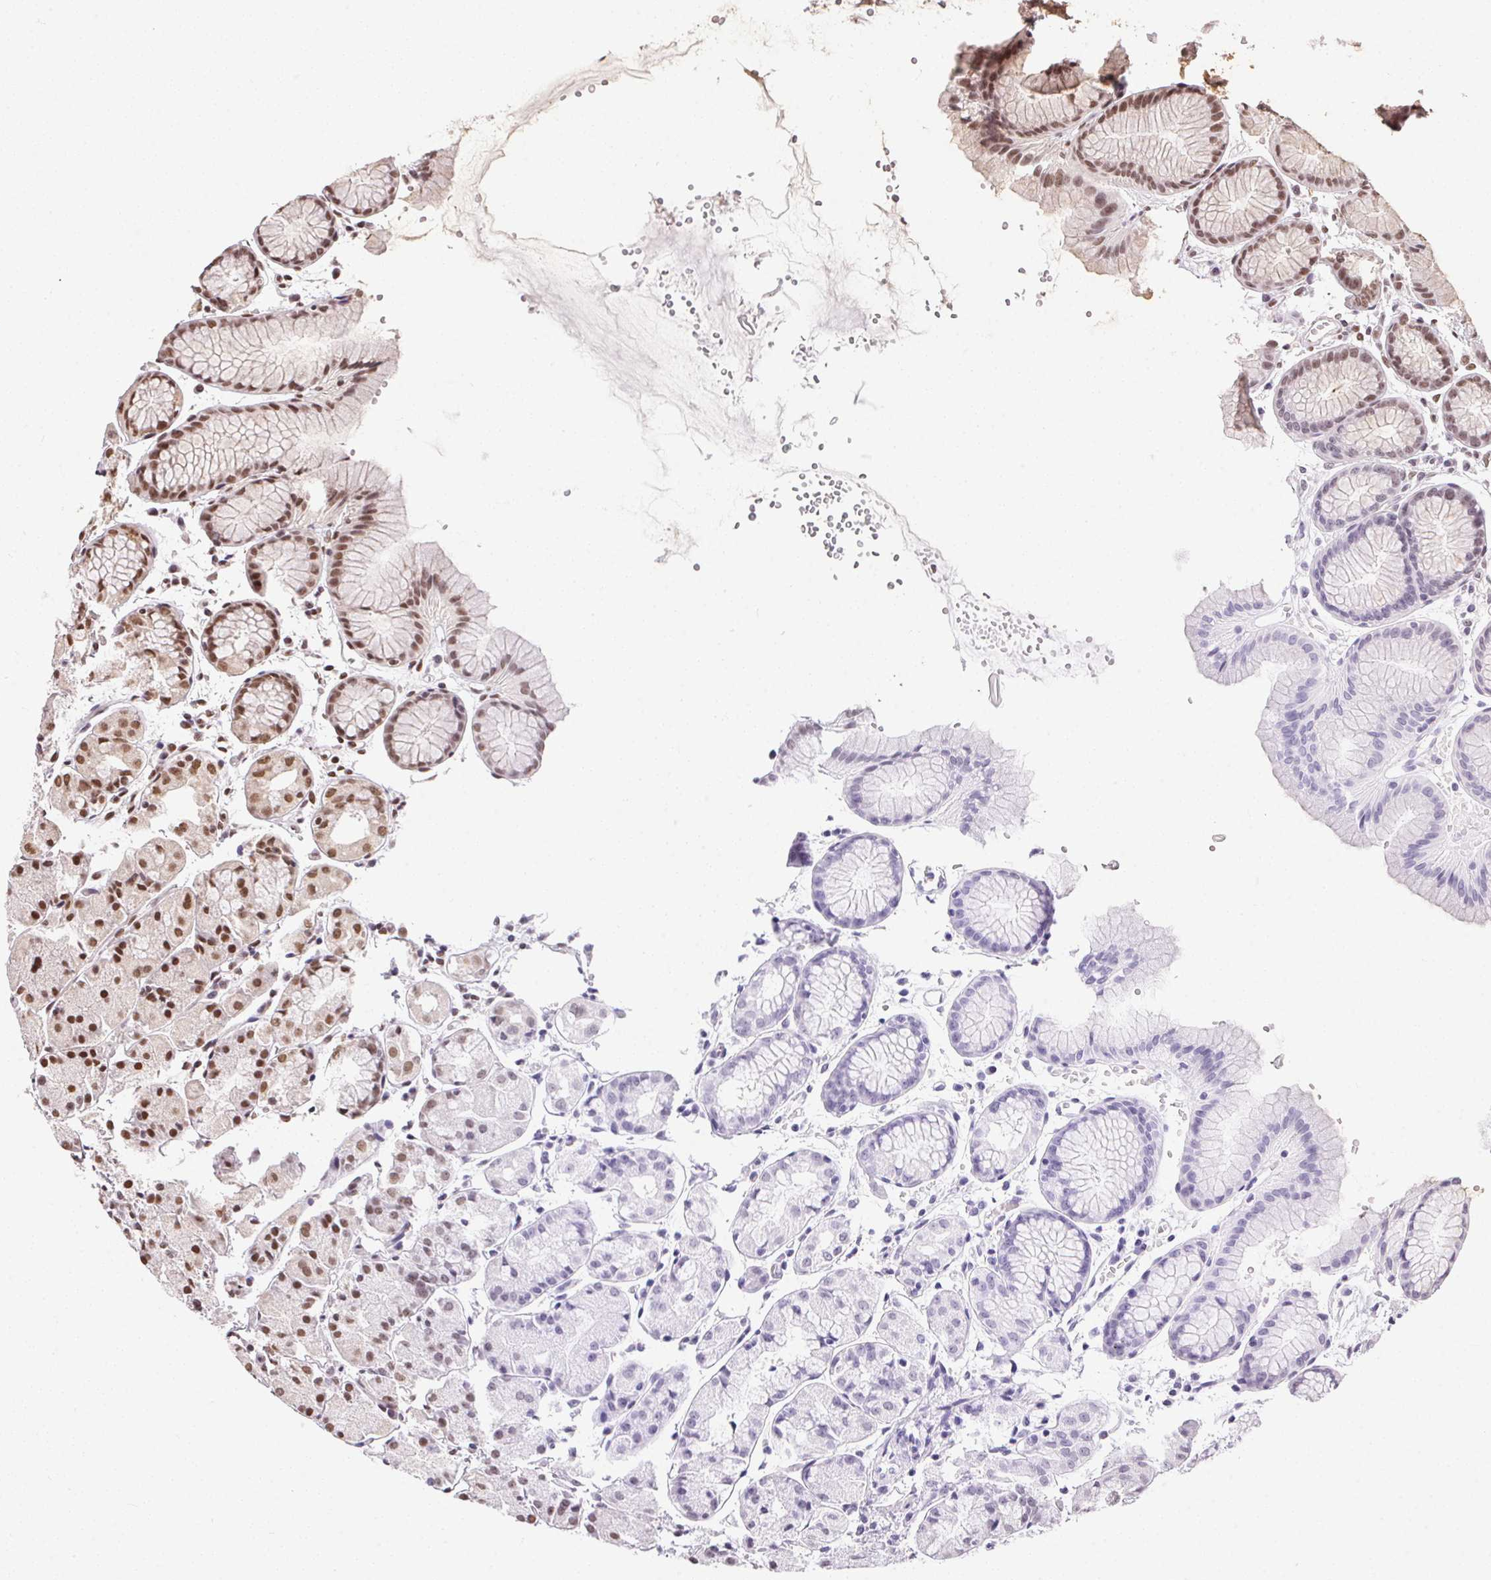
{"staining": {"intensity": "moderate", "quantity": "25%-75%", "location": "nuclear"}, "tissue": "stomach", "cell_type": "Glandular cells", "image_type": "normal", "snomed": [{"axis": "morphology", "description": "Normal tissue, NOS"}, {"axis": "topography", "description": "Stomach, upper"}], "caption": "Immunohistochemical staining of unremarkable human stomach demonstrates medium levels of moderate nuclear expression in about 25%-75% of glandular cells. The staining is performed using DAB brown chromogen to label protein expression. The nuclei are counter-stained blue using hematoxylin.", "gene": "NFE2L1", "patient": {"sex": "male", "age": 47}}